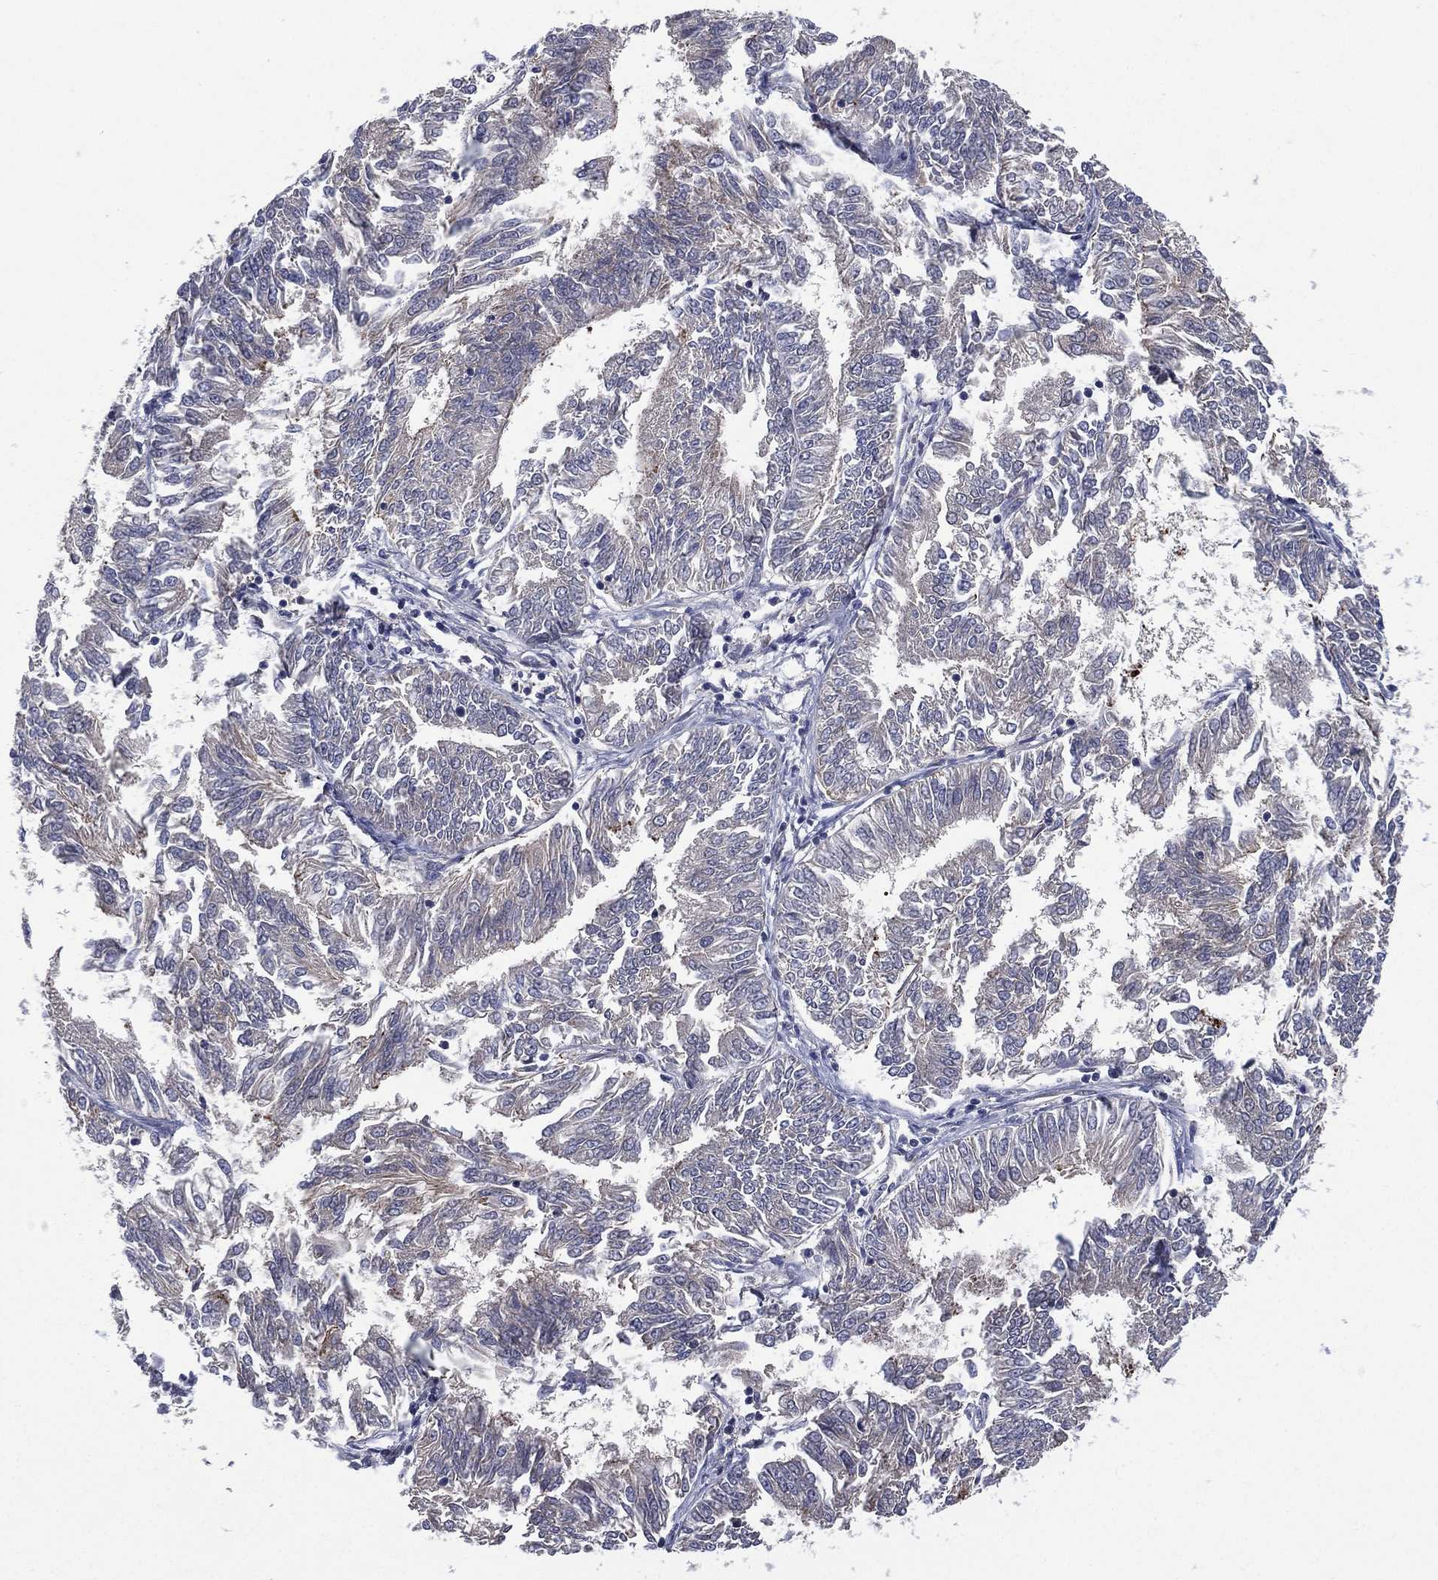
{"staining": {"intensity": "negative", "quantity": "none", "location": "none"}, "tissue": "endometrial cancer", "cell_type": "Tumor cells", "image_type": "cancer", "snomed": [{"axis": "morphology", "description": "Adenocarcinoma, NOS"}, {"axis": "topography", "description": "Endometrium"}], "caption": "Immunohistochemistry (IHC) micrograph of neoplastic tissue: endometrial adenocarcinoma stained with DAB (3,3'-diaminobenzidine) displays no significant protein expression in tumor cells. The staining was performed using DAB to visualize the protein expression in brown, while the nuclei were stained in blue with hematoxylin (Magnification: 20x).", "gene": "MPP7", "patient": {"sex": "female", "age": 58}}